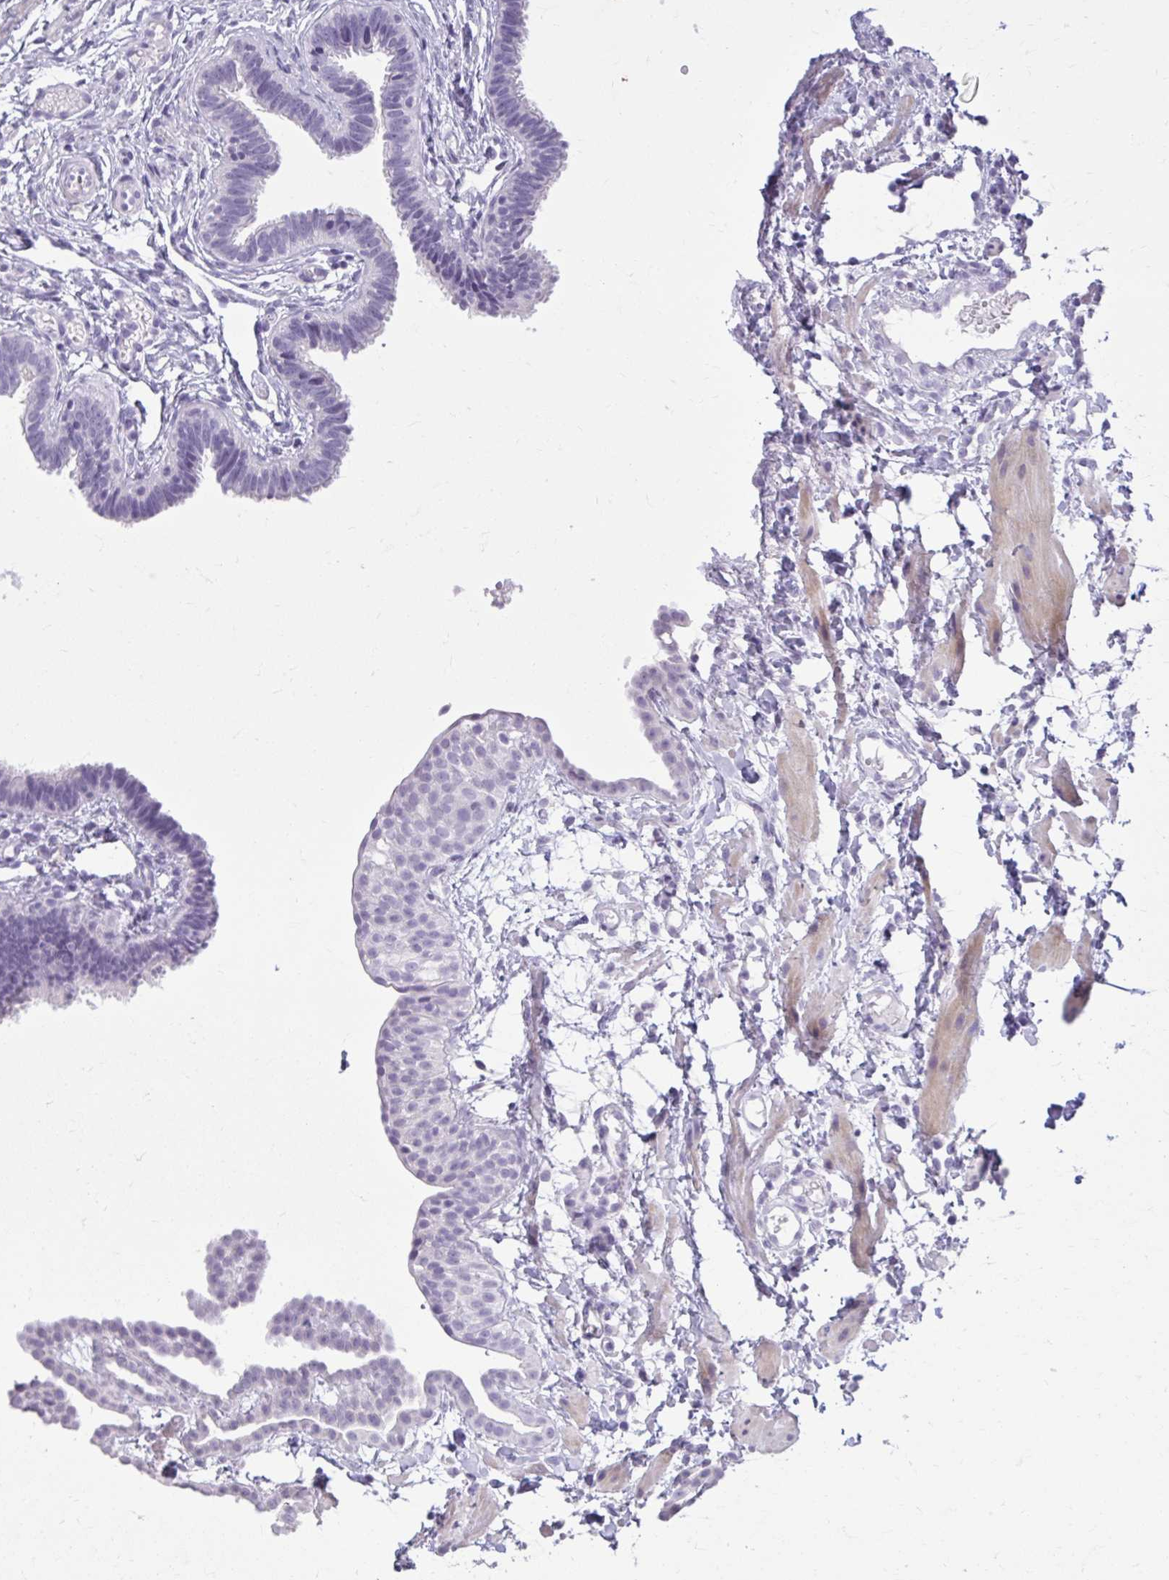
{"staining": {"intensity": "negative", "quantity": "none", "location": "none"}, "tissue": "fallopian tube", "cell_type": "Glandular cells", "image_type": "normal", "snomed": [{"axis": "morphology", "description": "Normal tissue, NOS"}, {"axis": "topography", "description": "Fallopian tube"}], "caption": "Protein analysis of benign fallopian tube demonstrates no significant expression in glandular cells. (DAB (3,3'-diaminobenzidine) IHC visualized using brightfield microscopy, high magnification).", "gene": "OR4B1", "patient": {"sex": "female", "age": 37}}